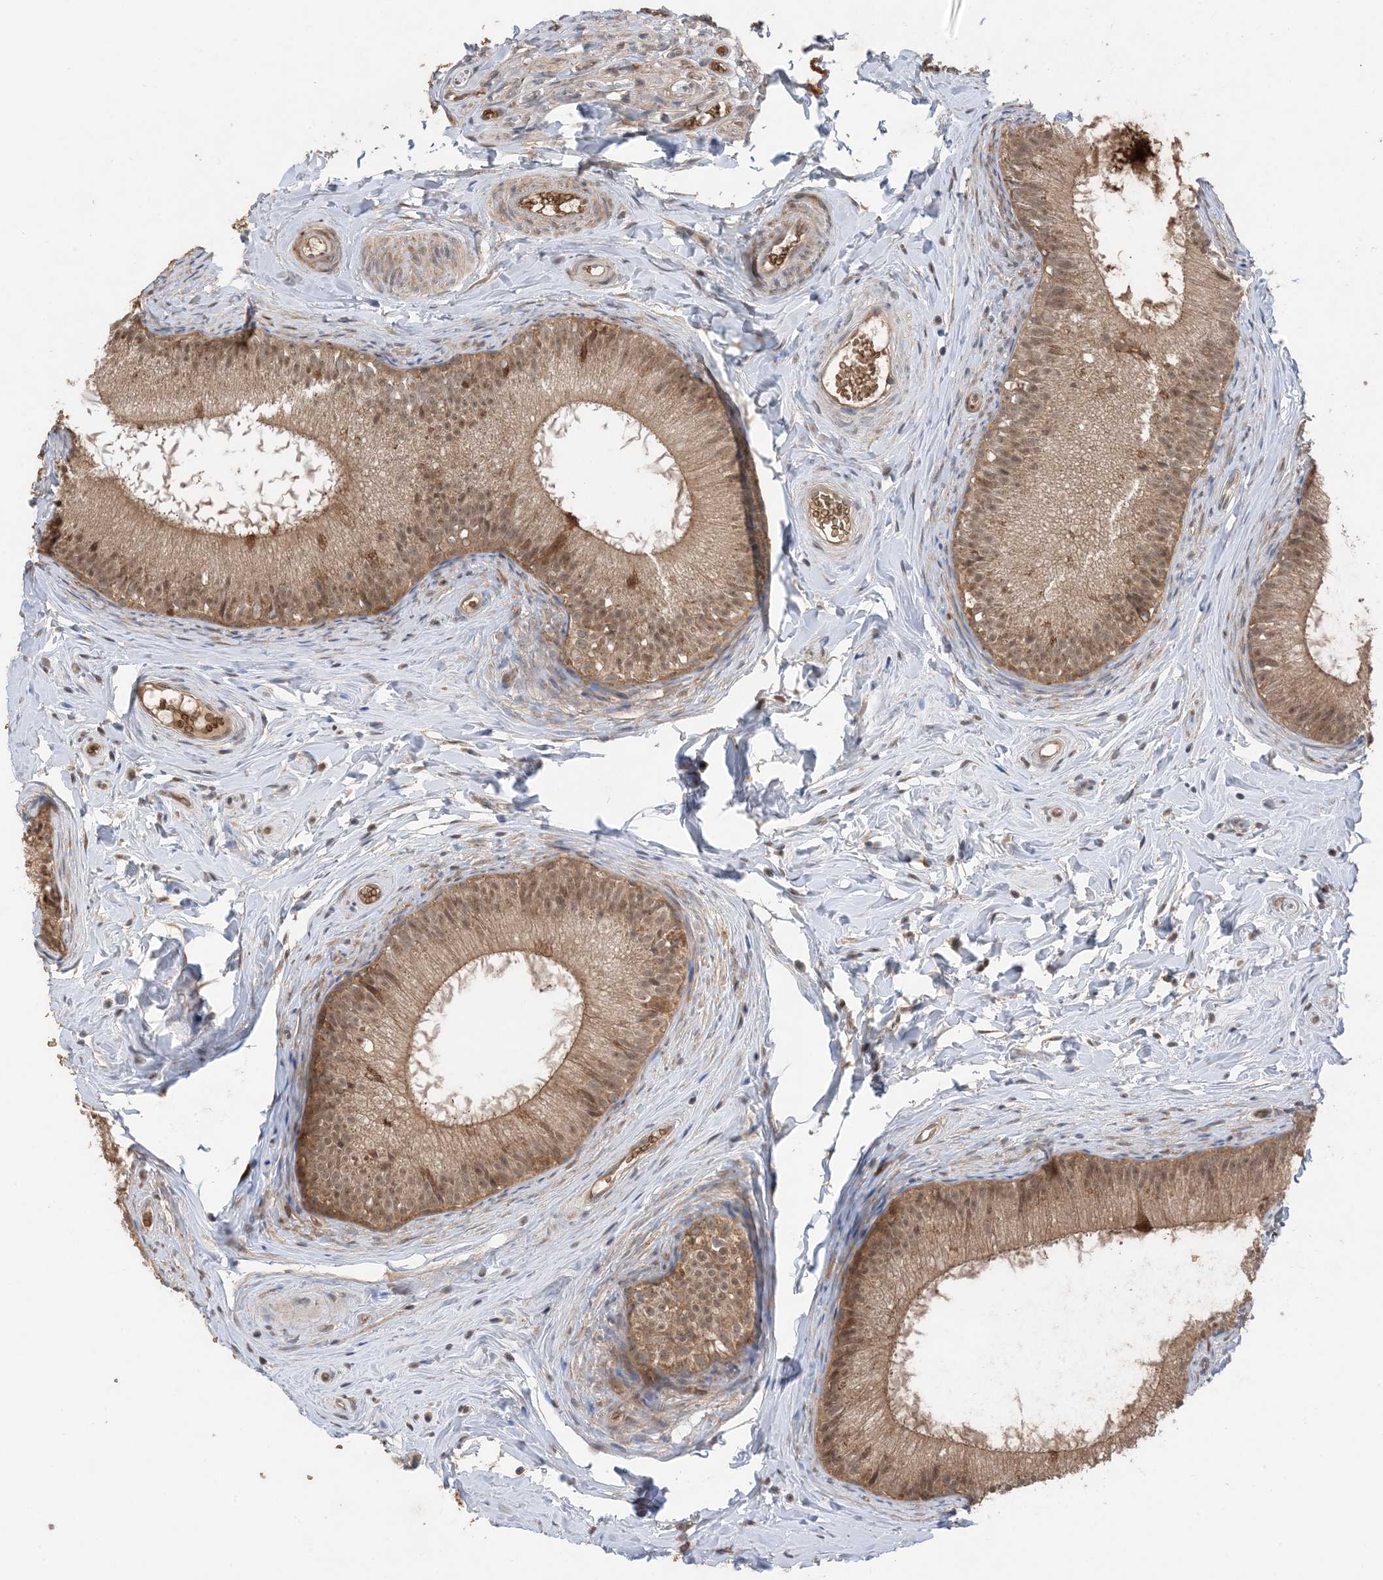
{"staining": {"intensity": "strong", "quantity": ">75%", "location": "cytoplasmic/membranous"}, "tissue": "epididymis", "cell_type": "Glandular cells", "image_type": "normal", "snomed": [{"axis": "morphology", "description": "Normal tissue, NOS"}, {"axis": "topography", "description": "Epididymis"}], "caption": "Protein expression analysis of benign human epididymis reveals strong cytoplasmic/membranous staining in approximately >75% of glandular cells.", "gene": "PUSL1", "patient": {"sex": "male", "age": 34}}